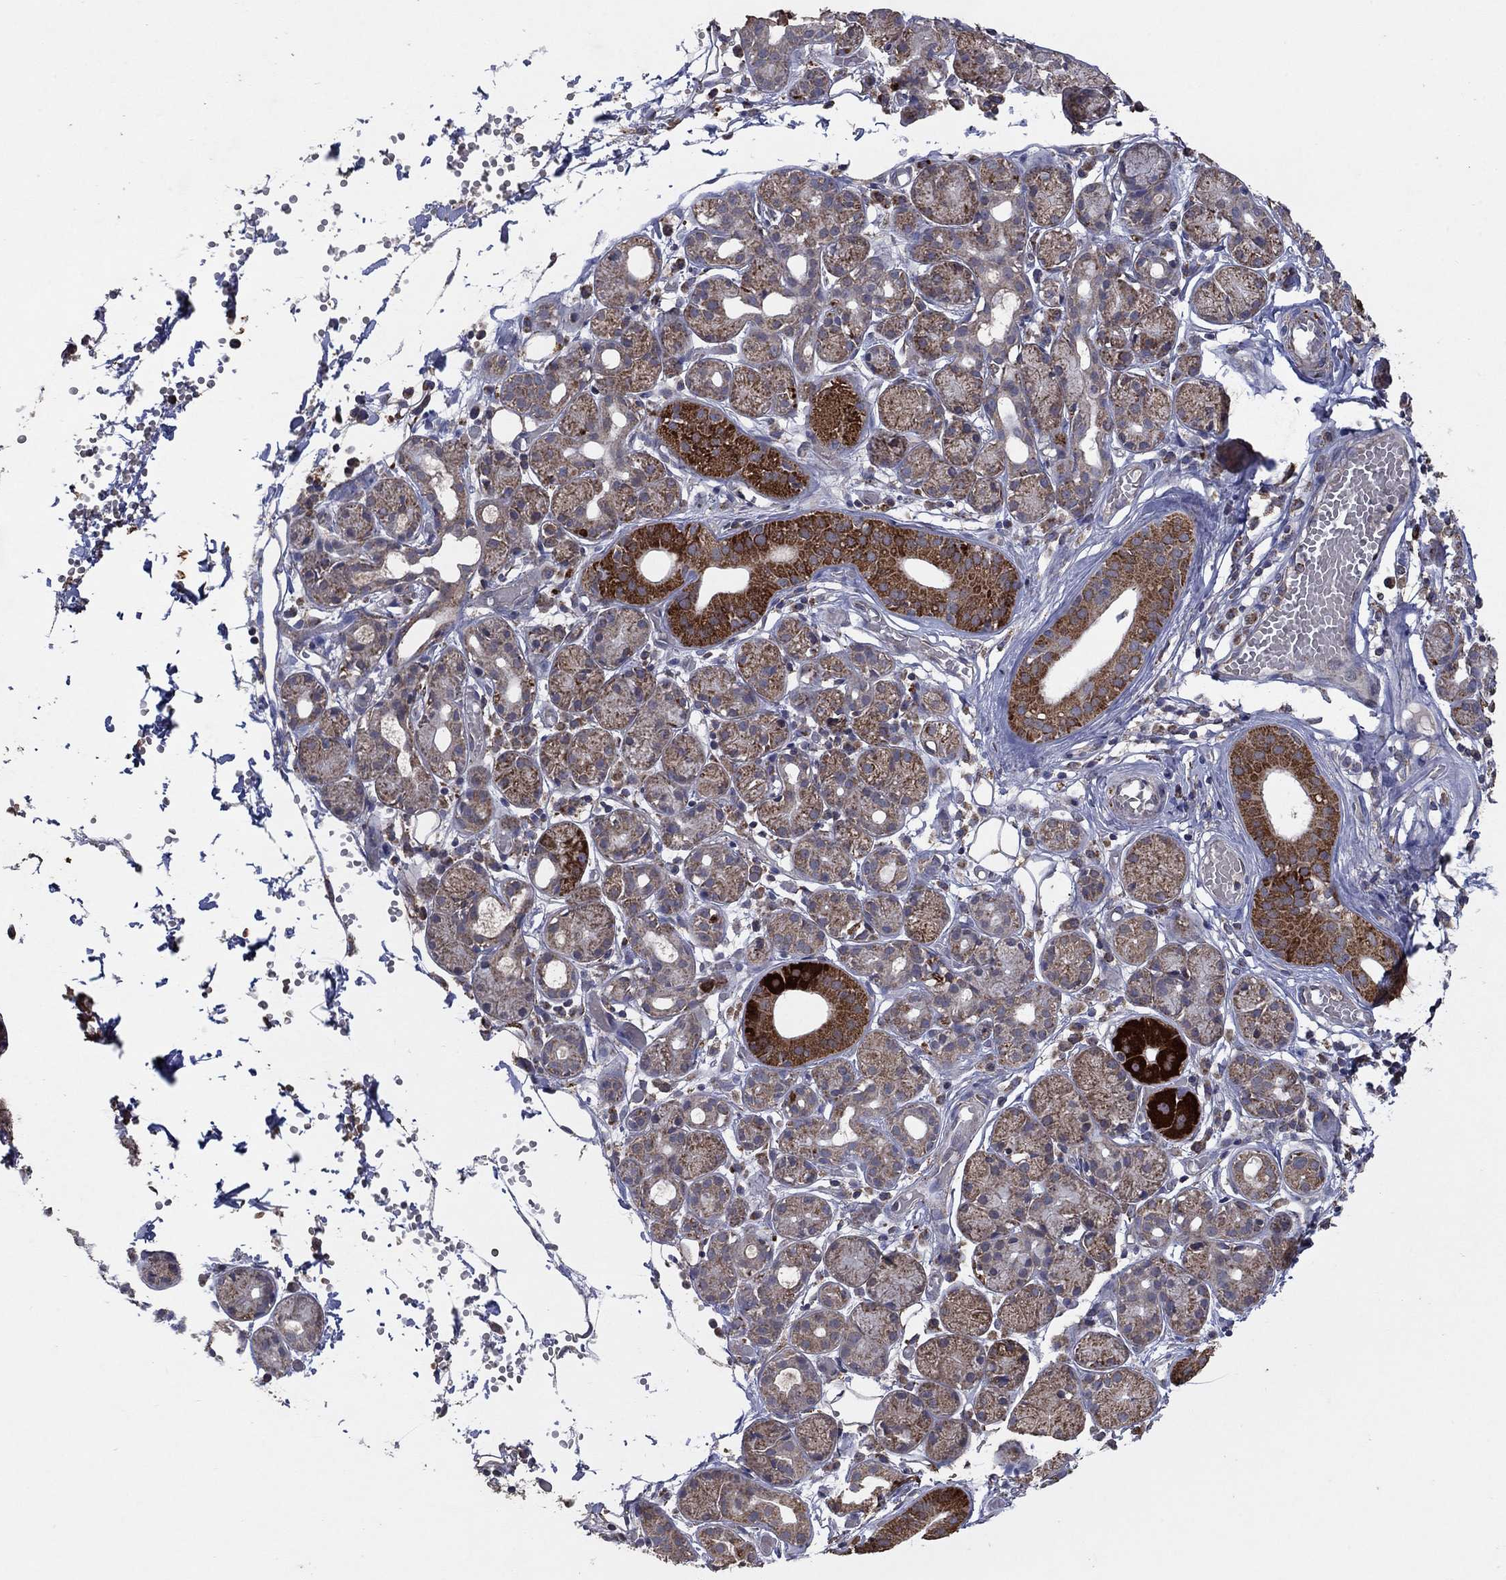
{"staining": {"intensity": "strong", "quantity": "<25%", "location": "cytoplasmic/membranous"}, "tissue": "salivary gland", "cell_type": "Glandular cells", "image_type": "normal", "snomed": [{"axis": "morphology", "description": "Normal tissue, NOS"}, {"axis": "topography", "description": "Salivary gland"}, {"axis": "topography", "description": "Peripheral nerve tissue"}], "caption": "High-power microscopy captured an immunohistochemistry image of benign salivary gland, revealing strong cytoplasmic/membranous staining in about <25% of glandular cells.", "gene": "DPH1", "patient": {"sex": "male", "age": 71}}